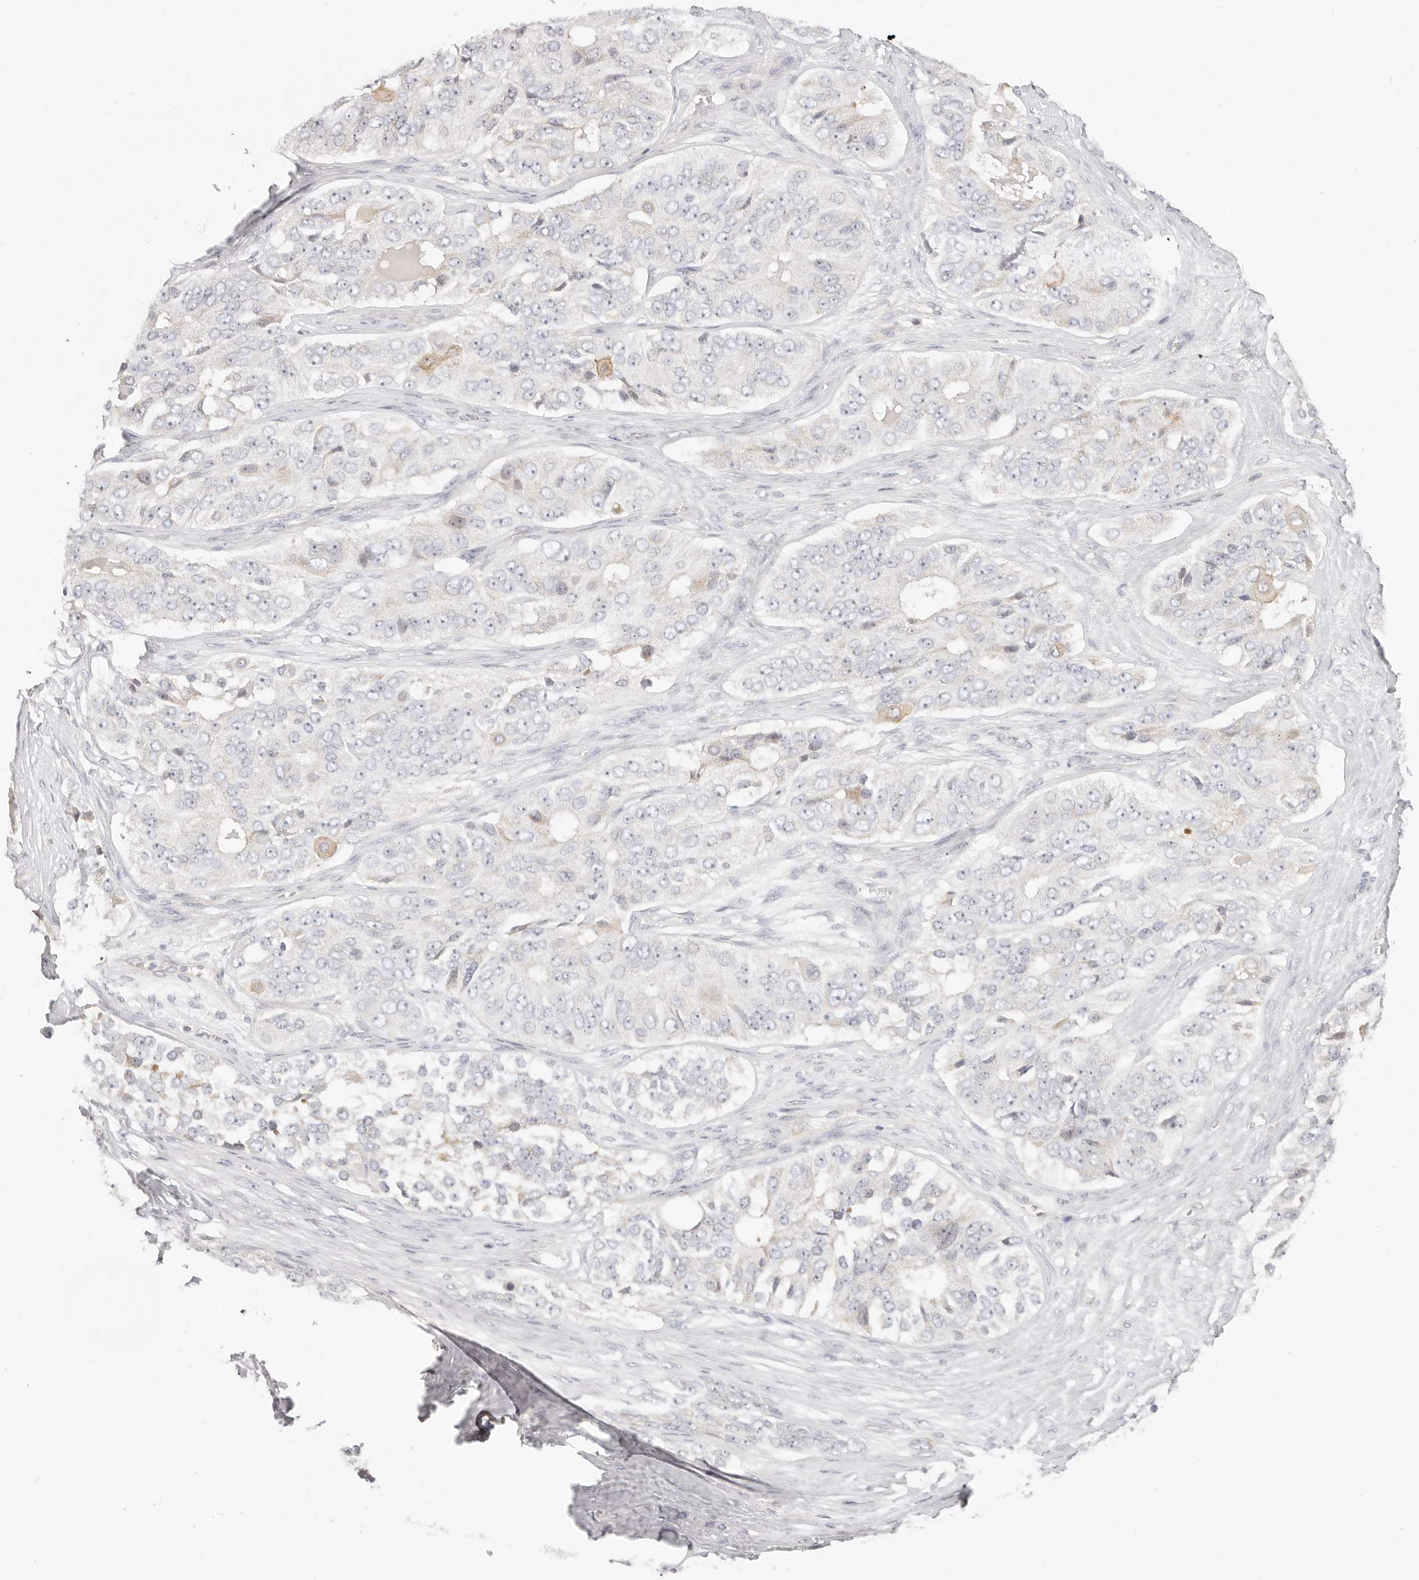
{"staining": {"intensity": "negative", "quantity": "none", "location": "none"}, "tissue": "ovarian cancer", "cell_type": "Tumor cells", "image_type": "cancer", "snomed": [{"axis": "morphology", "description": "Carcinoma, endometroid"}, {"axis": "topography", "description": "Ovary"}], "caption": "This is an IHC histopathology image of human ovarian cancer (endometroid carcinoma). There is no positivity in tumor cells.", "gene": "DTNBP1", "patient": {"sex": "female", "age": 51}}